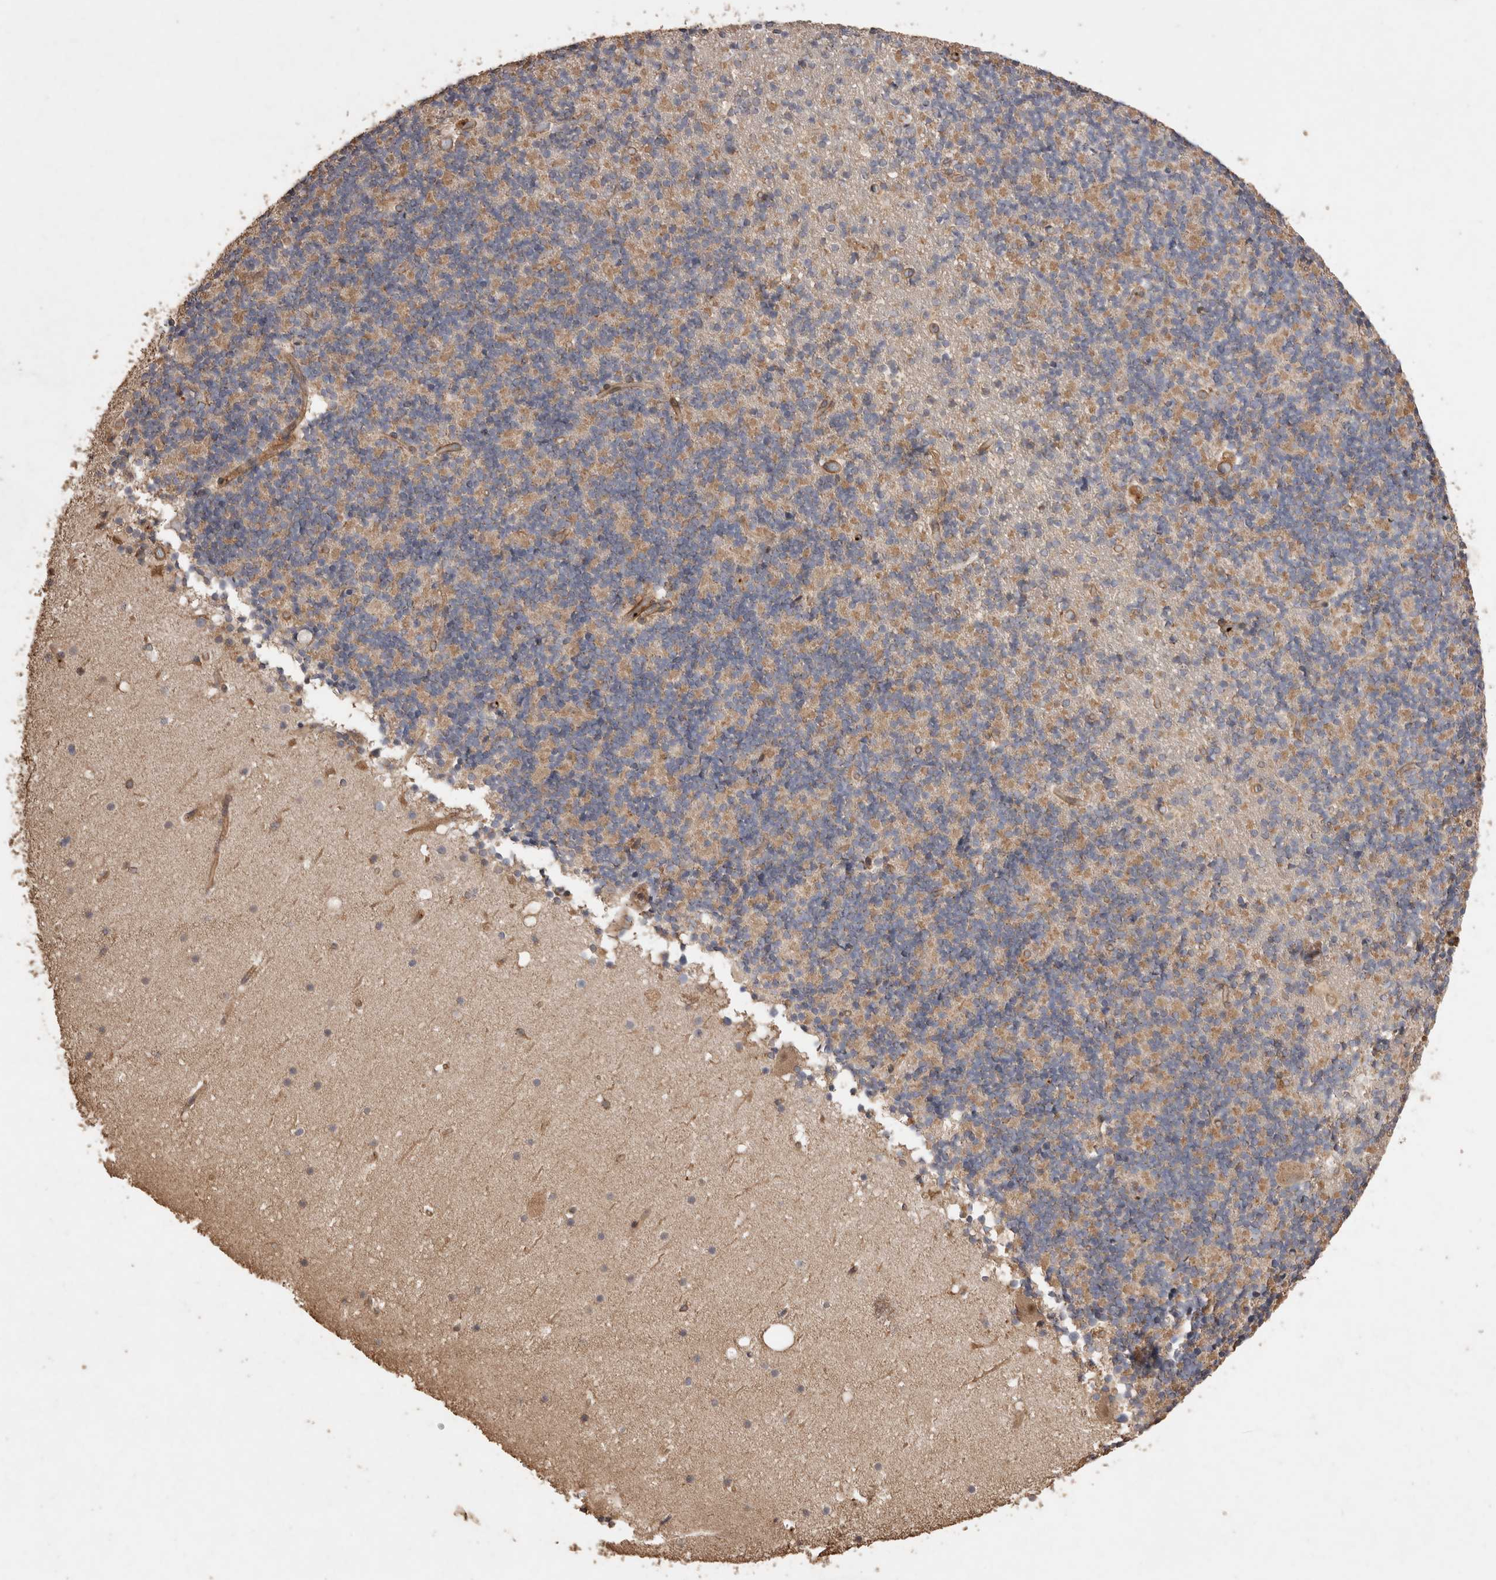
{"staining": {"intensity": "moderate", "quantity": ">75%", "location": "cytoplasmic/membranous"}, "tissue": "cerebellum", "cell_type": "Cells in granular layer", "image_type": "normal", "snomed": [{"axis": "morphology", "description": "Normal tissue, NOS"}, {"axis": "topography", "description": "Cerebellum"}], "caption": "A high-resolution image shows IHC staining of normal cerebellum, which exhibits moderate cytoplasmic/membranous staining in approximately >75% of cells in granular layer.", "gene": "SNX31", "patient": {"sex": "male", "age": 57}}